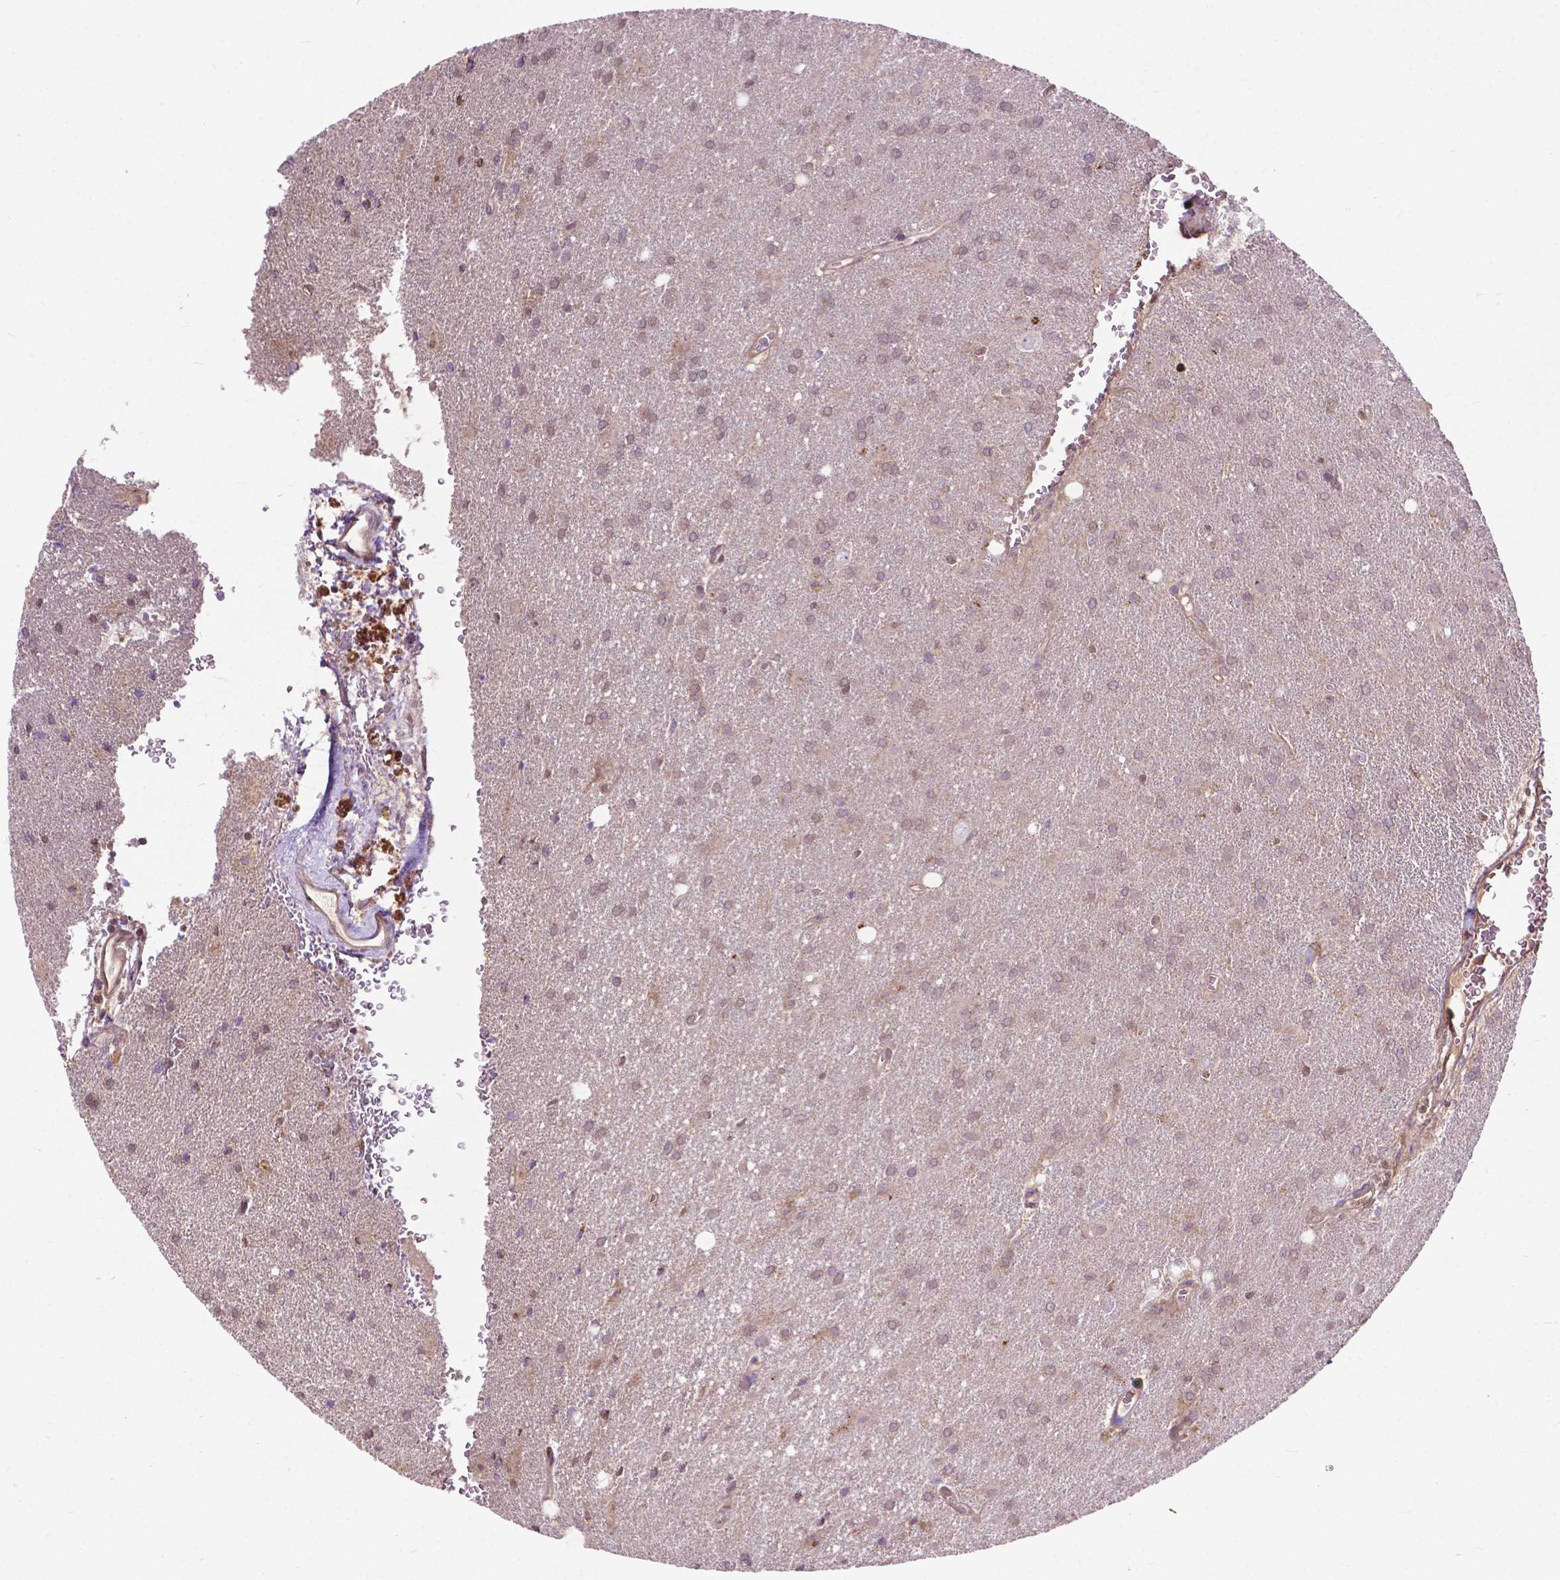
{"staining": {"intensity": "weak", "quantity": "<25%", "location": "cytoplasmic/membranous,nuclear"}, "tissue": "glioma", "cell_type": "Tumor cells", "image_type": "cancer", "snomed": [{"axis": "morphology", "description": "Glioma, malignant, Low grade"}, {"axis": "topography", "description": "Brain"}], "caption": "This is an IHC image of malignant low-grade glioma. There is no expression in tumor cells.", "gene": "CHMP4A", "patient": {"sex": "male", "age": 58}}